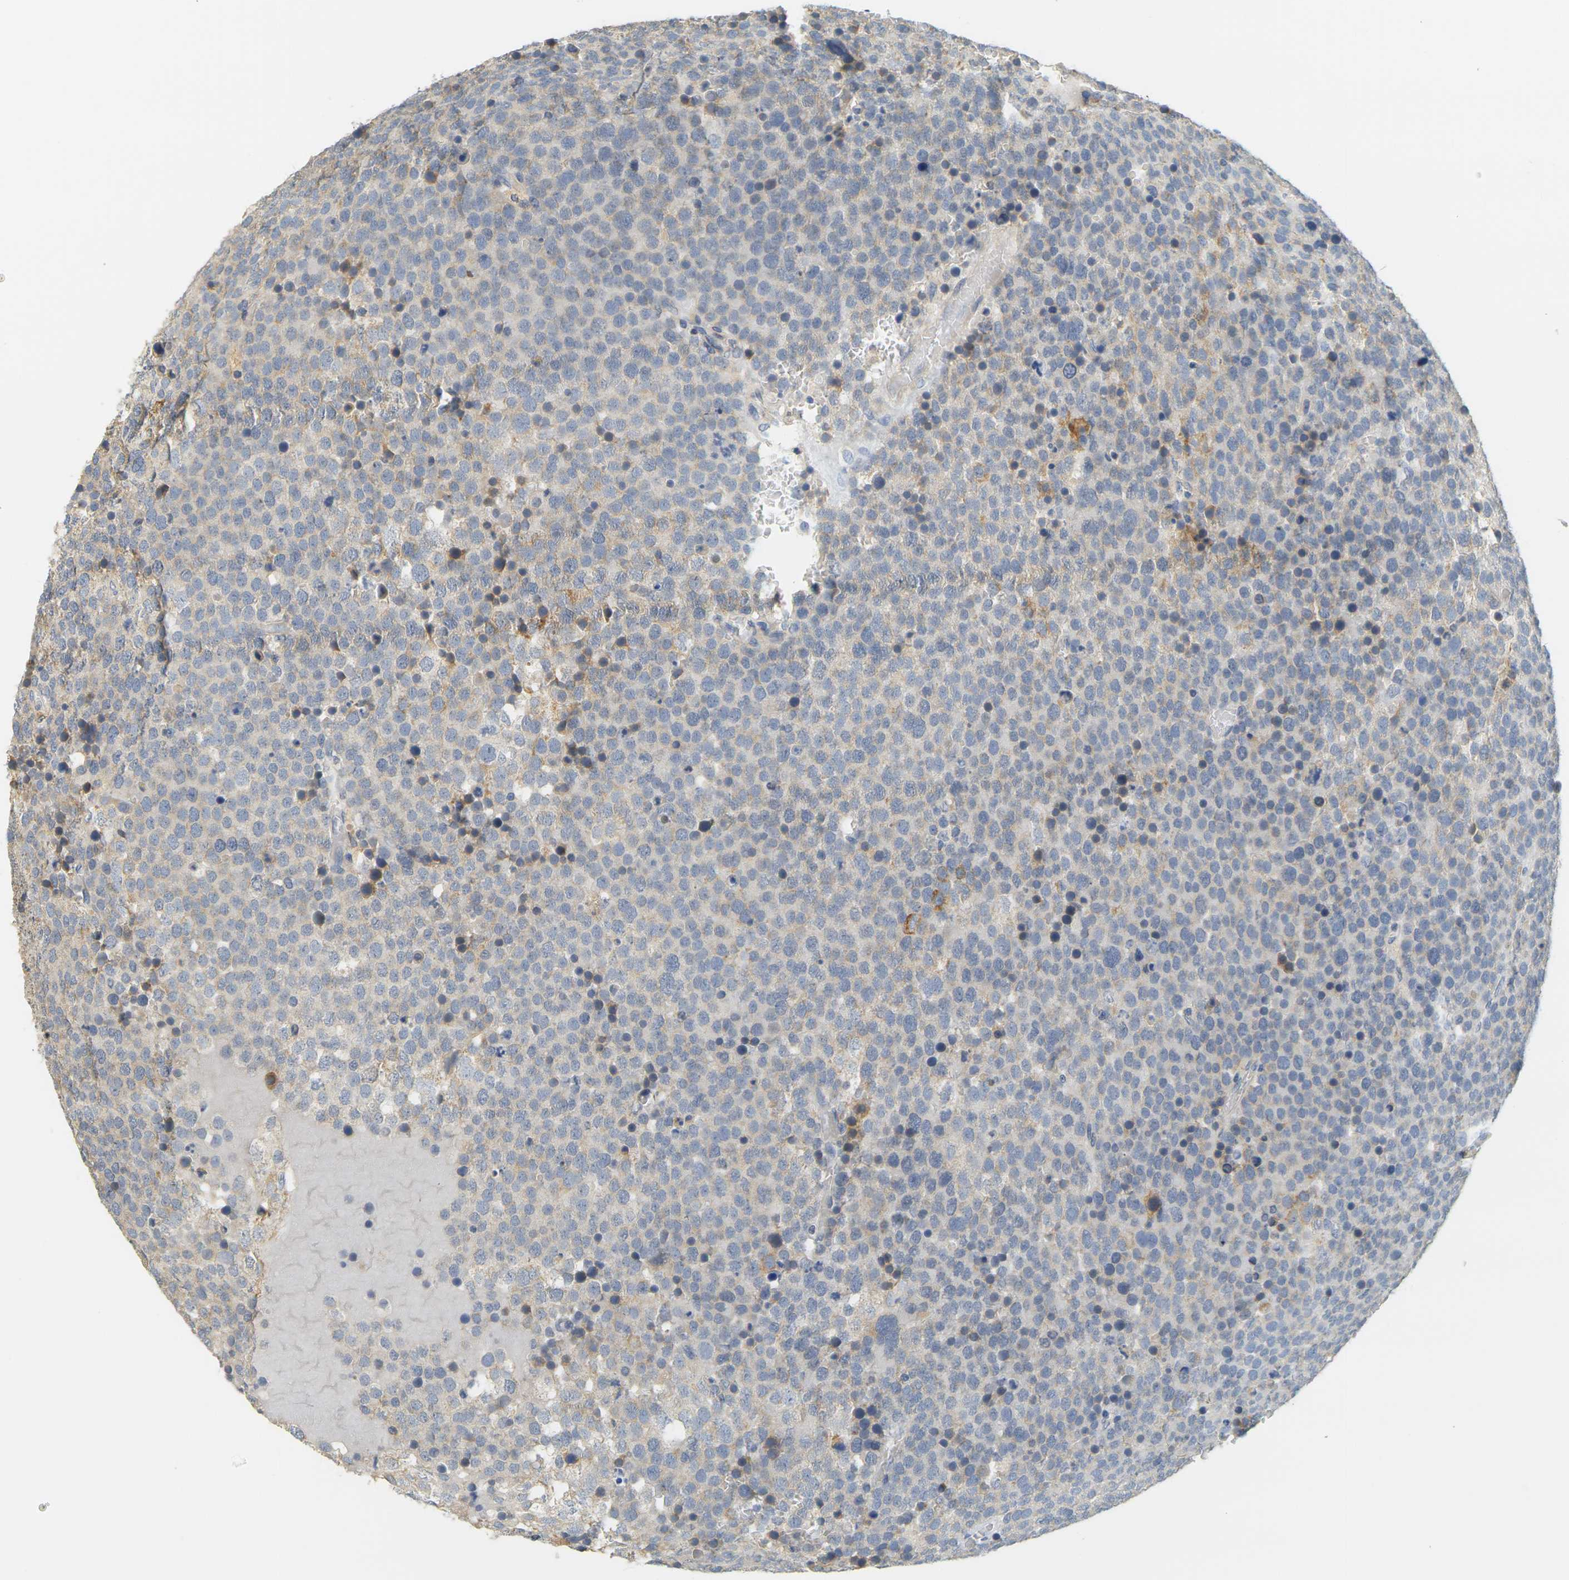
{"staining": {"intensity": "weak", "quantity": "<25%", "location": "cytoplasmic/membranous"}, "tissue": "testis cancer", "cell_type": "Tumor cells", "image_type": "cancer", "snomed": [{"axis": "morphology", "description": "Seminoma, NOS"}, {"axis": "topography", "description": "Testis"}], "caption": "This is an immunohistochemistry (IHC) photomicrograph of human testis cancer (seminoma). There is no staining in tumor cells.", "gene": "GDAP1", "patient": {"sex": "male", "age": 71}}